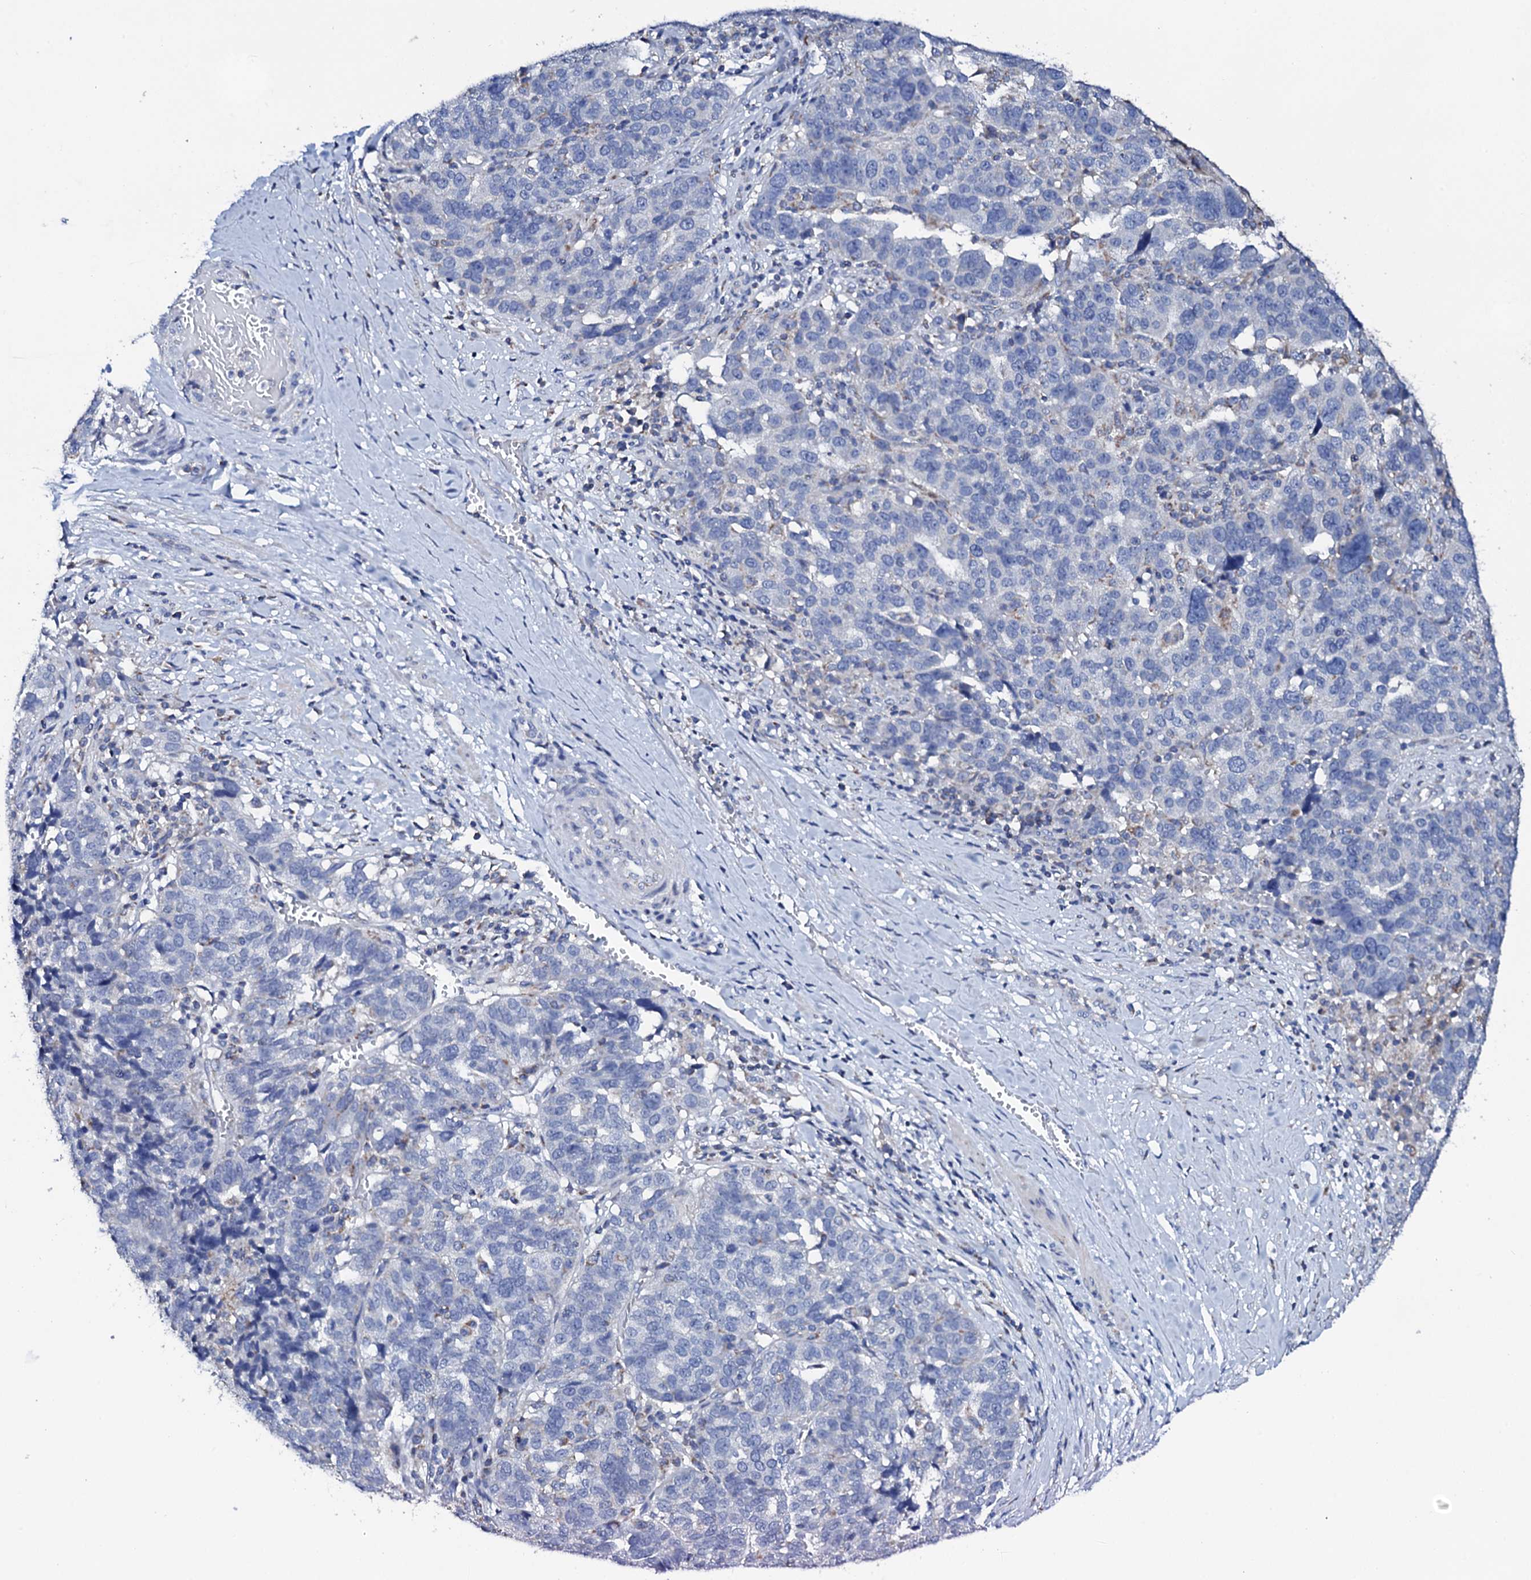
{"staining": {"intensity": "negative", "quantity": "none", "location": "none"}, "tissue": "ovarian cancer", "cell_type": "Tumor cells", "image_type": "cancer", "snomed": [{"axis": "morphology", "description": "Cystadenocarcinoma, serous, NOS"}, {"axis": "topography", "description": "Ovary"}], "caption": "Ovarian cancer was stained to show a protein in brown. There is no significant staining in tumor cells.", "gene": "TCAF2", "patient": {"sex": "female", "age": 59}}